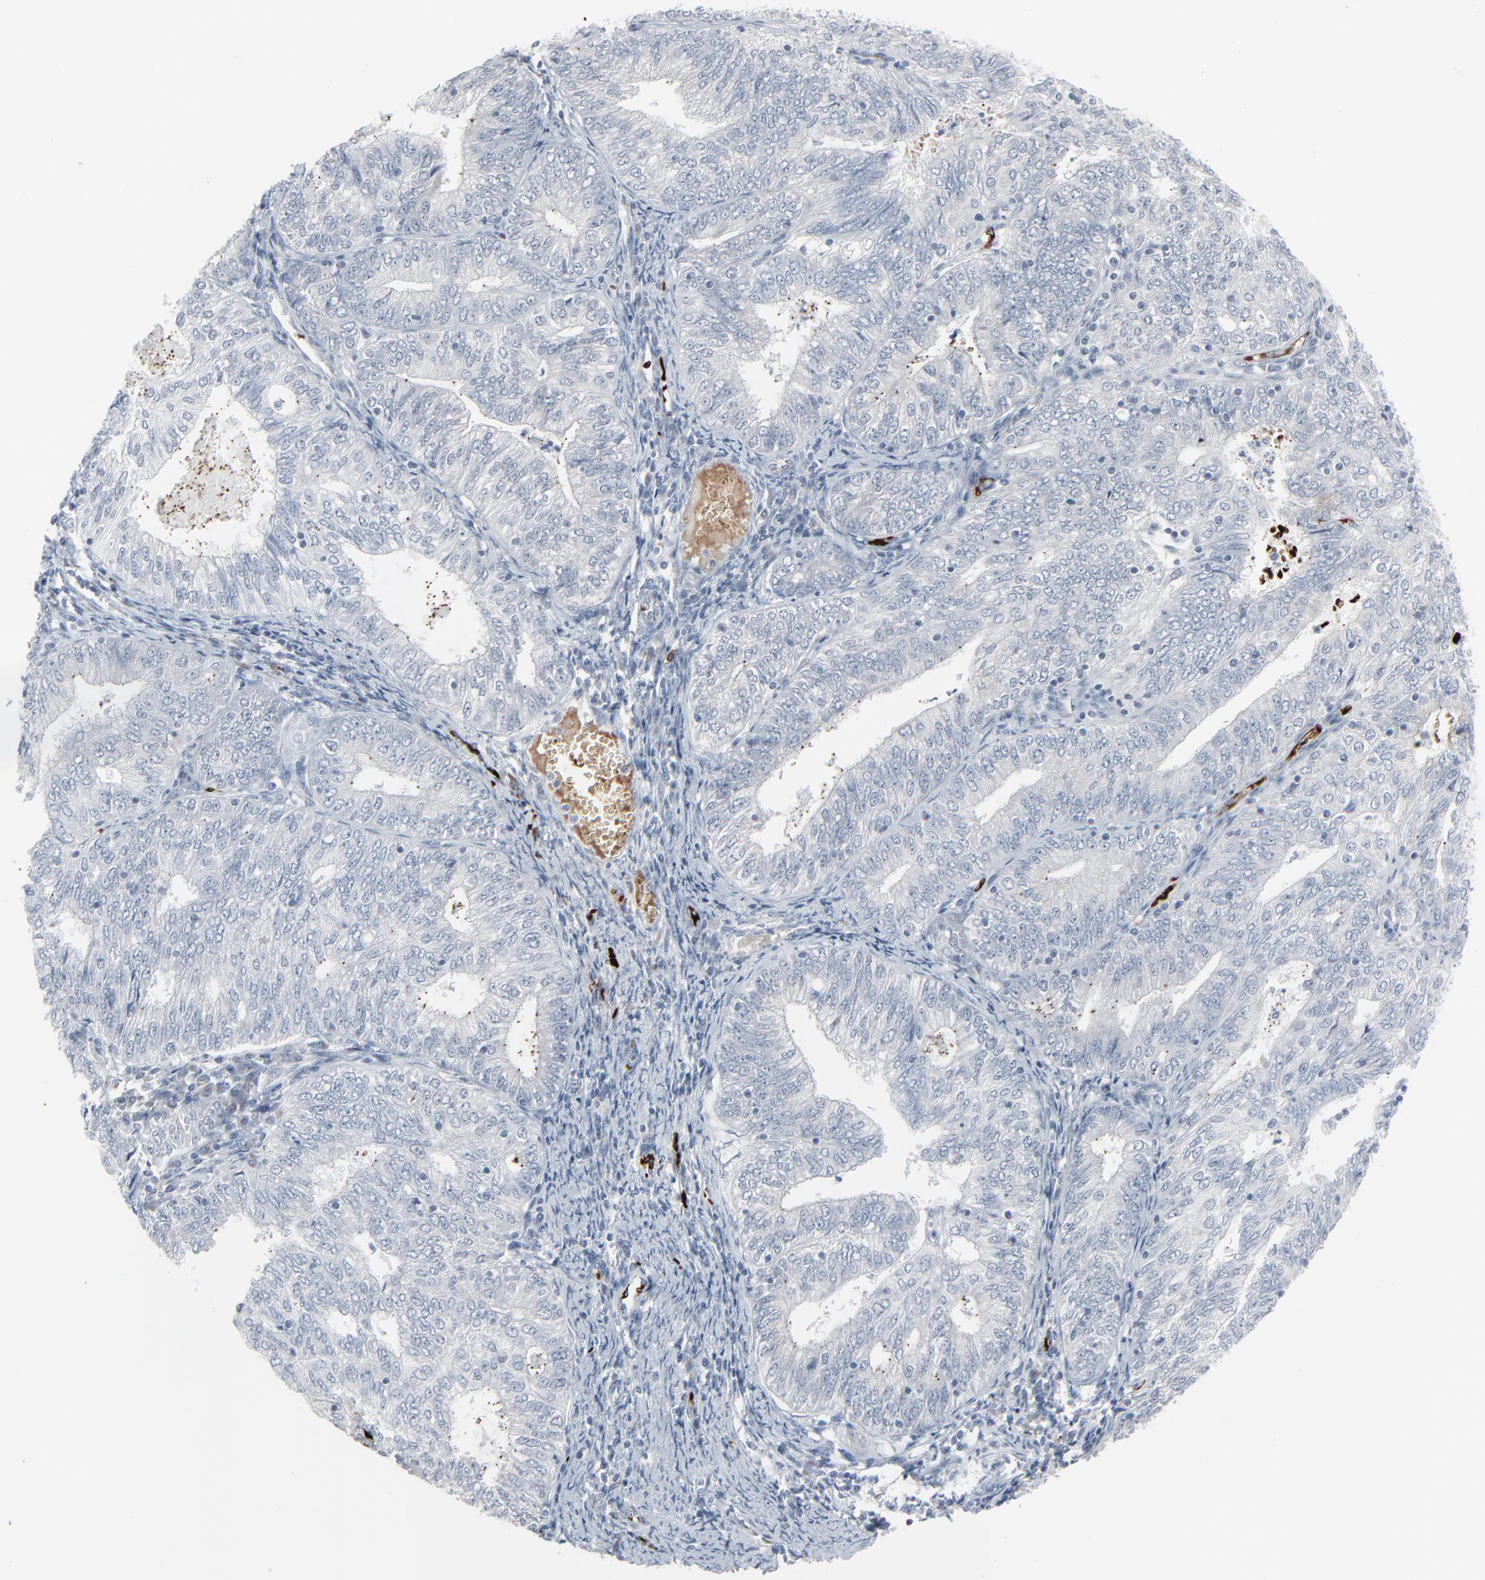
{"staining": {"intensity": "negative", "quantity": "none", "location": "none"}, "tissue": "endometrial cancer", "cell_type": "Tumor cells", "image_type": "cancer", "snomed": [{"axis": "morphology", "description": "Adenocarcinoma, NOS"}, {"axis": "topography", "description": "Endometrium"}], "caption": "DAB (3,3'-diaminobenzidine) immunohistochemical staining of endometrial cancer exhibits no significant expression in tumor cells.", "gene": "SAGE1", "patient": {"sex": "female", "age": 69}}